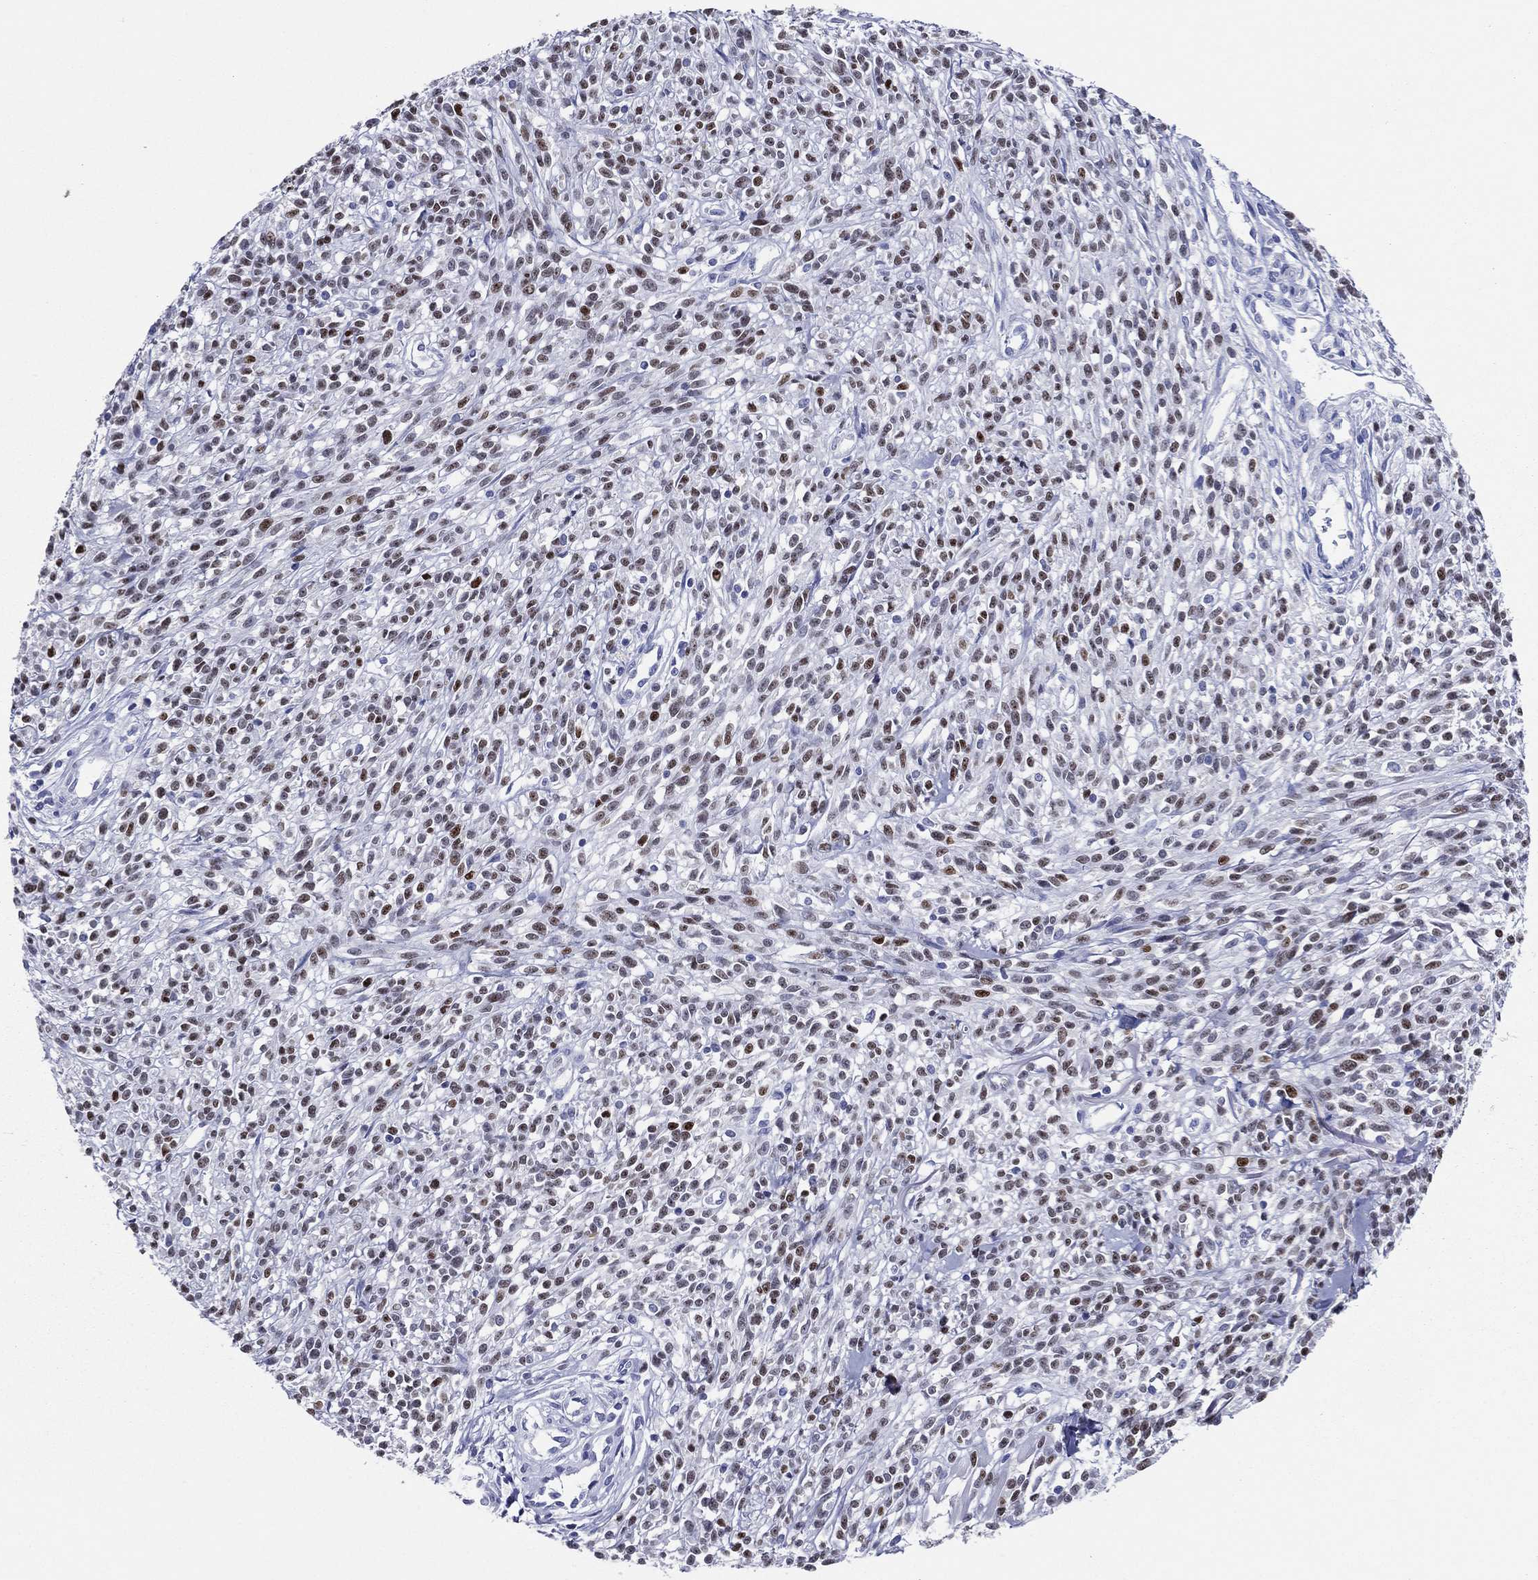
{"staining": {"intensity": "strong", "quantity": "<25%", "location": "nuclear"}, "tissue": "melanoma", "cell_type": "Tumor cells", "image_type": "cancer", "snomed": [{"axis": "morphology", "description": "Malignant melanoma, NOS"}, {"axis": "topography", "description": "Skin"}, {"axis": "topography", "description": "Skin of trunk"}], "caption": "Protein staining demonstrates strong nuclear staining in approximately <25% of tumor cells in malignant melanoma.", "gene": "TFAP2A", "patient": {"sex": "male", "age": 74}}